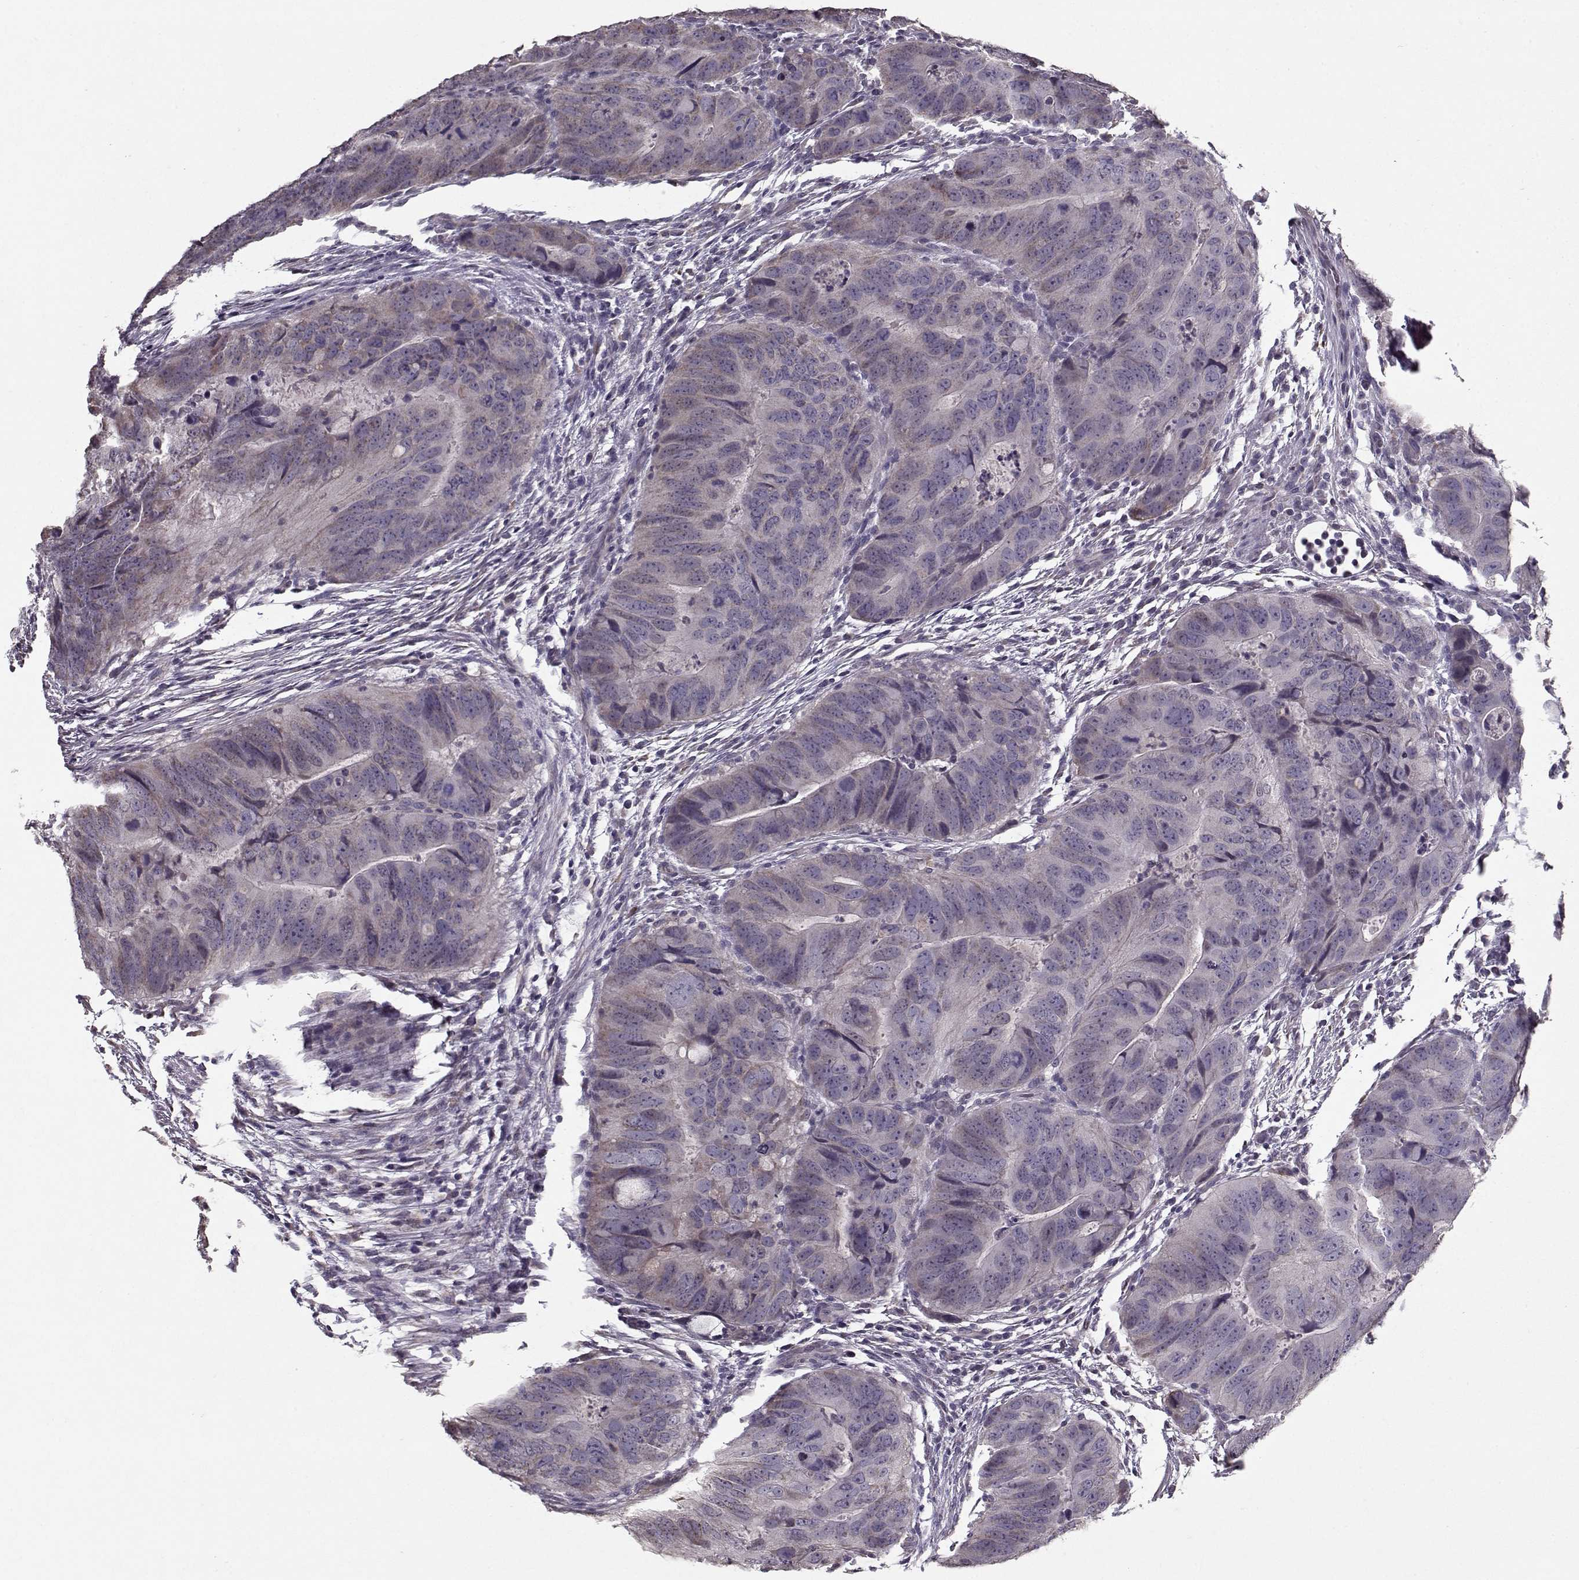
{"staining": {"intensity": "weak", "quantity": "25%-75%", "location": "cytoplasmic/membranous"}, "tissue": "colorectal cancer", "cell_type": "Tumor cells", "image_type": "cancer", "snomed": [{"axis": "morphology", "description": "Adenocarcinoma, NOS"}, {"axis": "topography", "description": "Colon"}], "caption": "Adenocarcinoma (colorectal) tissue shows weak cytoplasmic/membranous positivity in about 25%-75% of tumor cells, visualized by immunohistochemistry. Using DAB (brown) and hematoxylin (blue) stains, captured at high magnification using brightfield microscopy.", "gene": "LAMA2", "patient": {"sex": "male", "age": 79}}